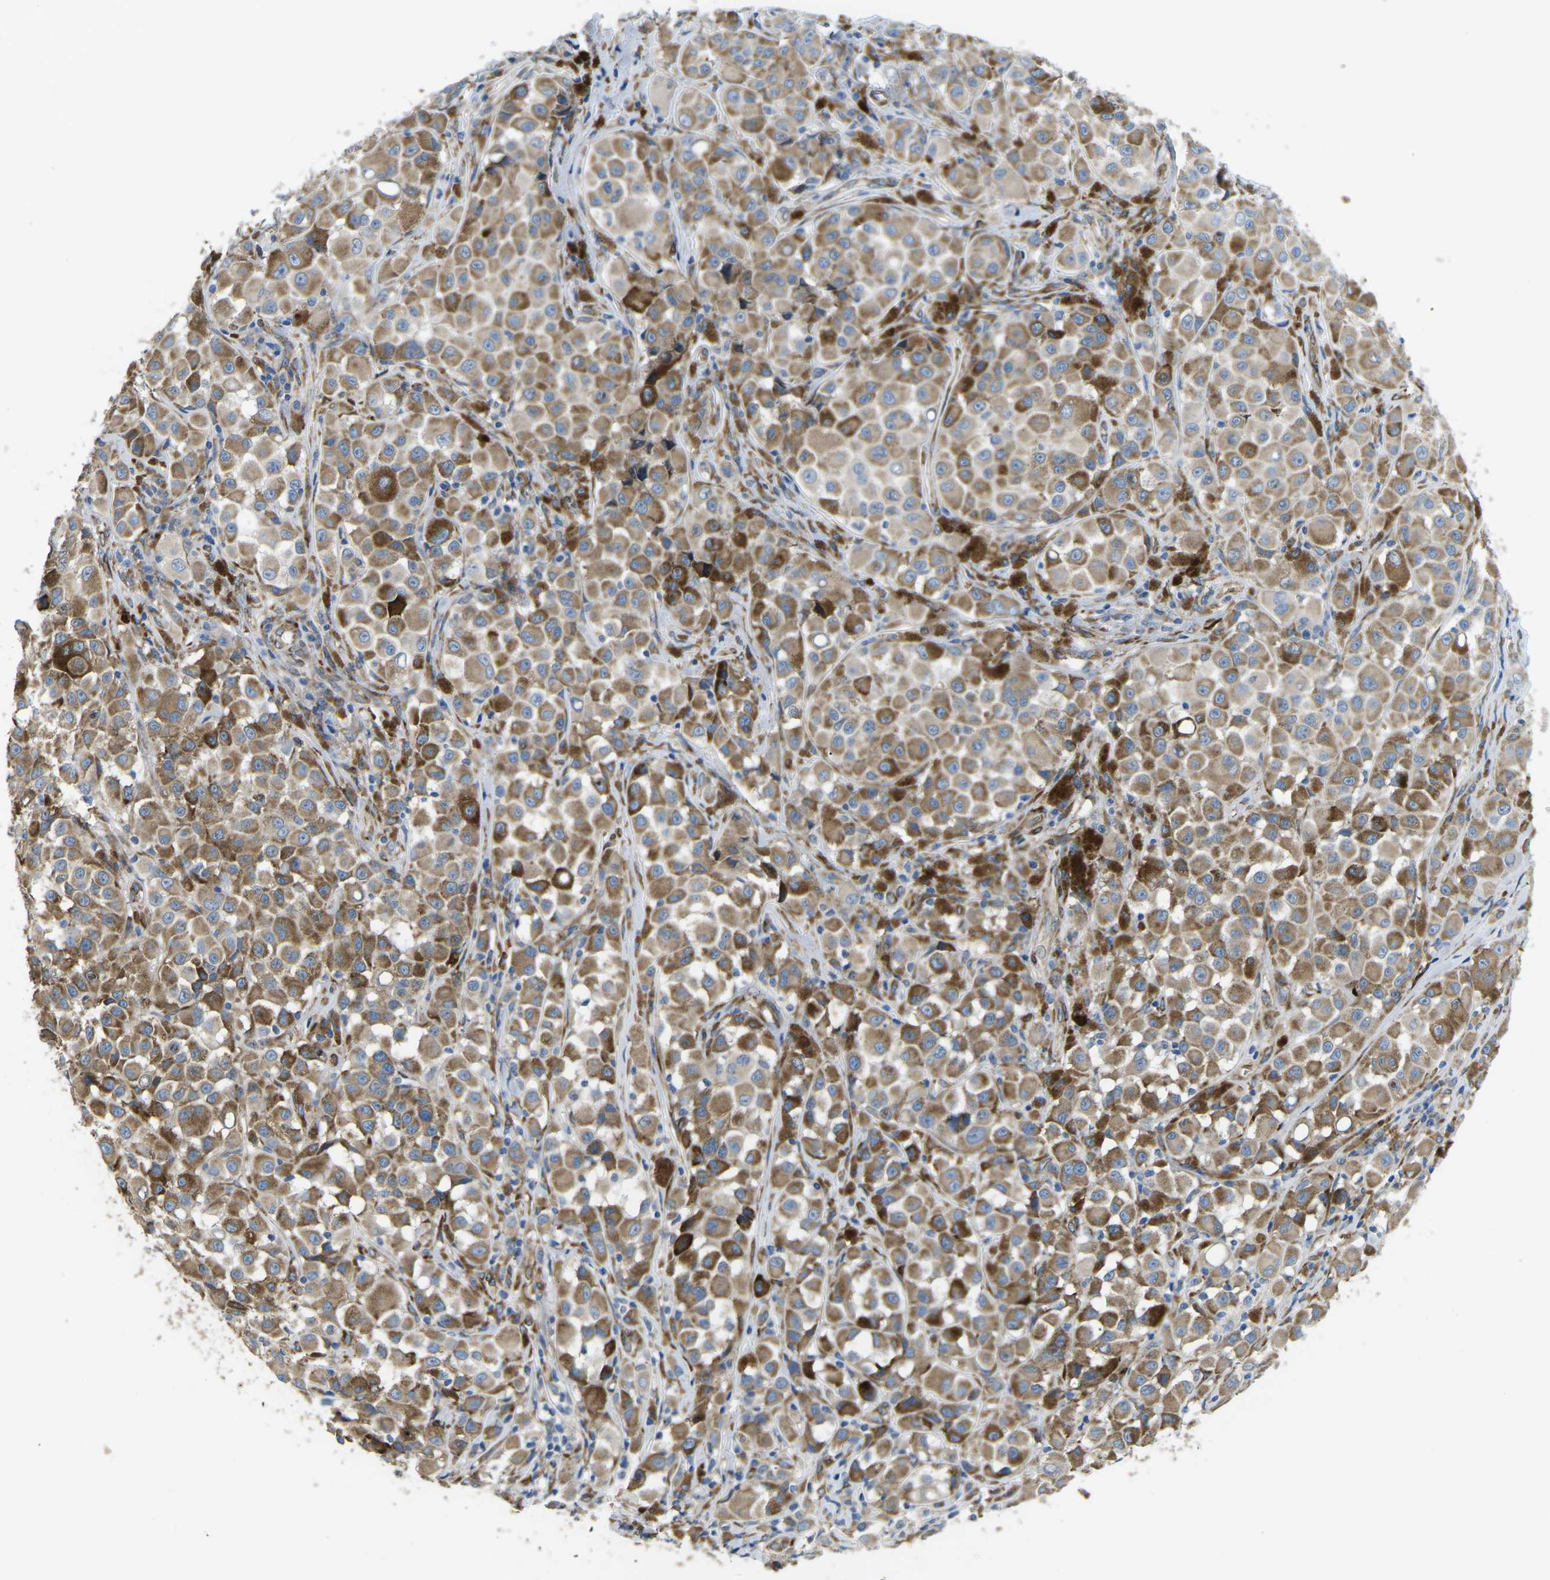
{"staining": {"intensity": "moderate", "quantity": ">75%", "location": "cytoplasmic/membranous"}, "tissue": "melanoma", "cell_type": "Tumor cells", "image_type": "cancer", "snomed": [{"axis": "morphology", "description": "Malignant melanoma, NOS"}, {"axis": "topography", "description": "Skin"}], "caption": "Protein staining shows moderate cytoplasmic/membranous positivity in approximately >75% of tumor cells in melanoma.", "gene": "PDZD8", "patient": {"sex": "male", "age": 84}}